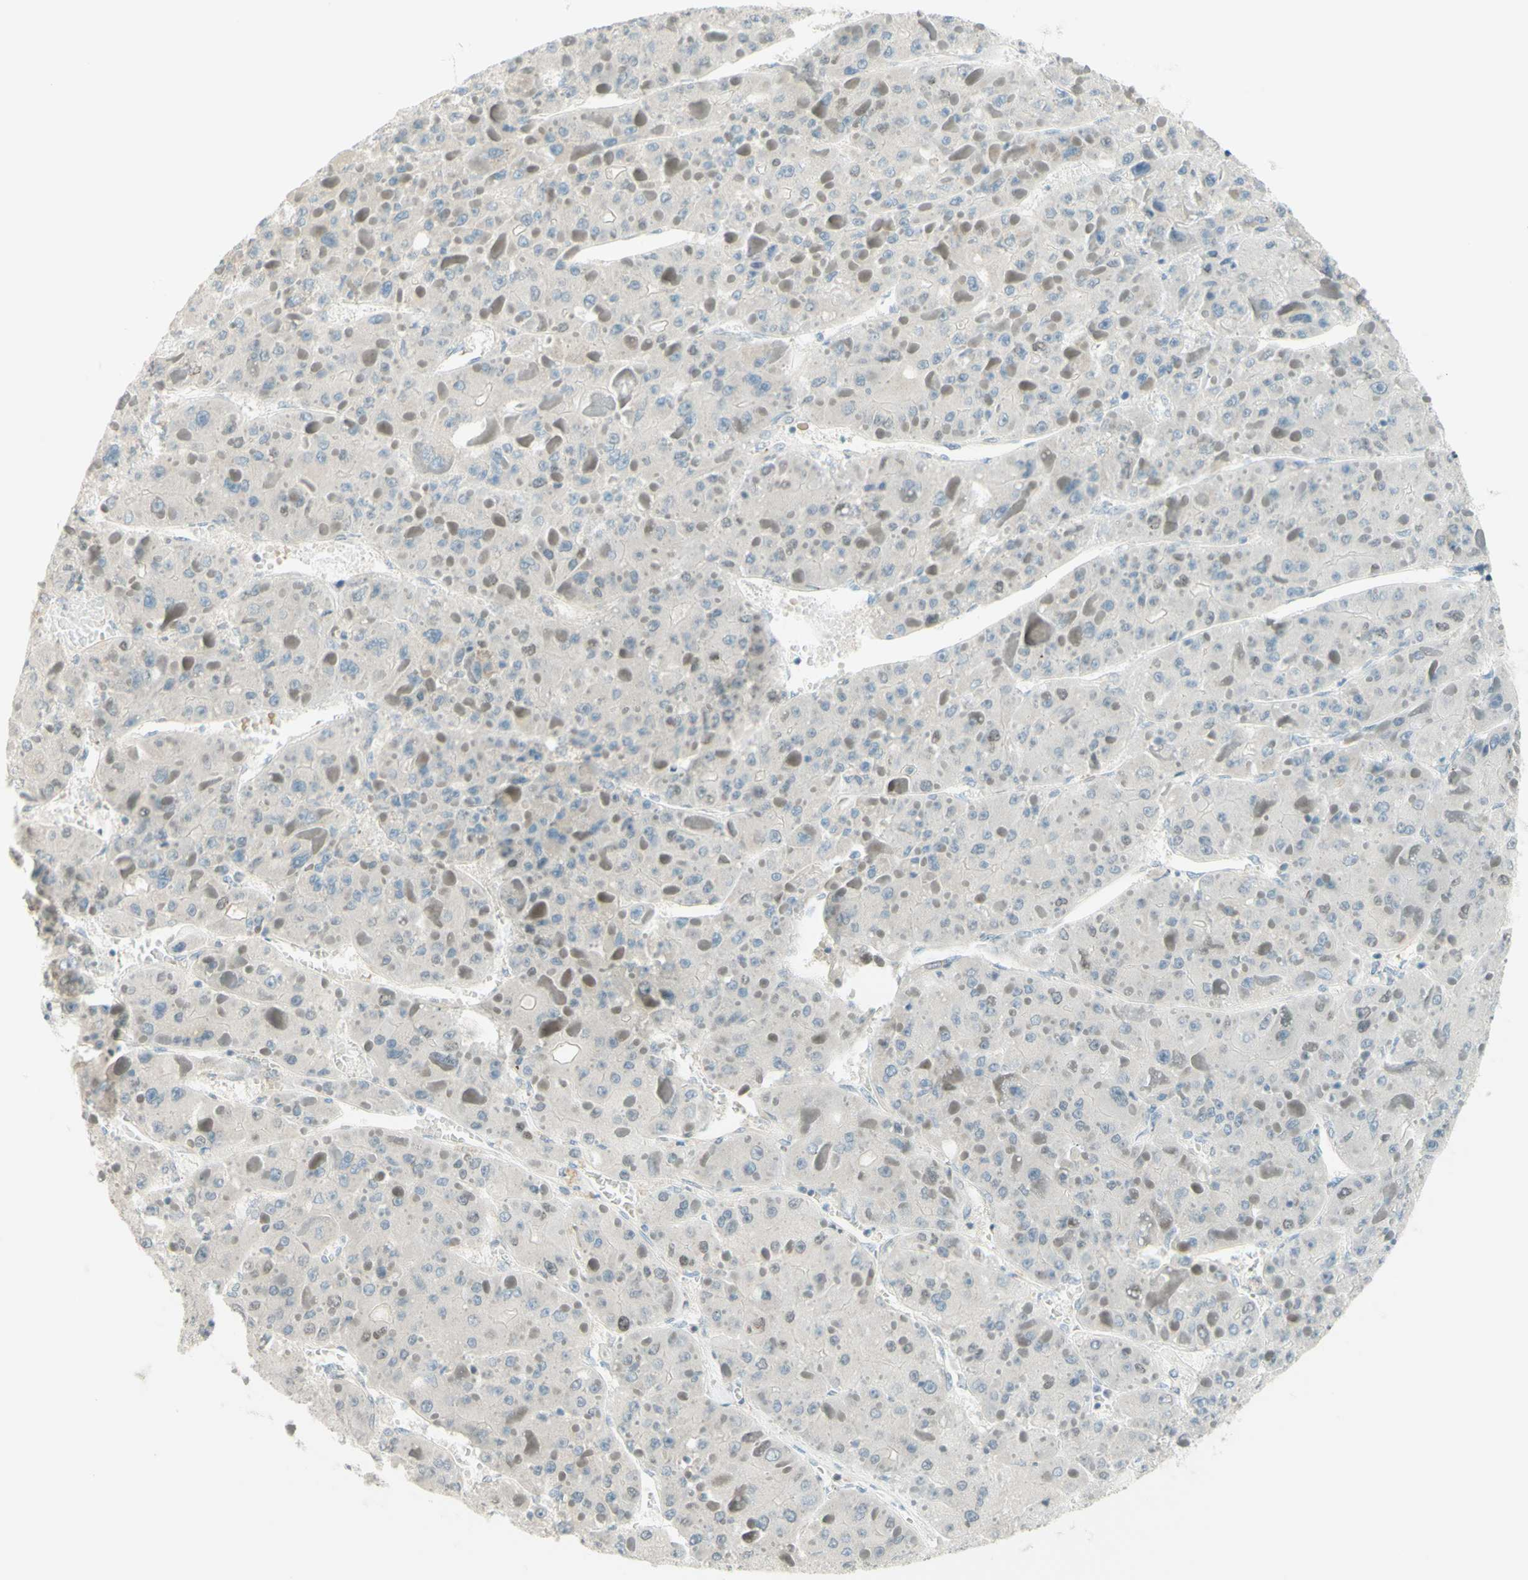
{"staining": {"intensity": "negative", "quantity": "none", "location": "none"}, "tissue": "liver cancer", "cell_type": "Tumor cells", "image_type": "cancer", "snomed": [{"axis": "morphology", "description": "Carcinoma, Hepatocellular, NOS"}, {"axis": "topography", "description": "Liver"}], "caption": "An image of human liver cancer is negative for staining in tumor cells.", "gene": "JPH1", "patient": {"sex": "female", "age": 73}}